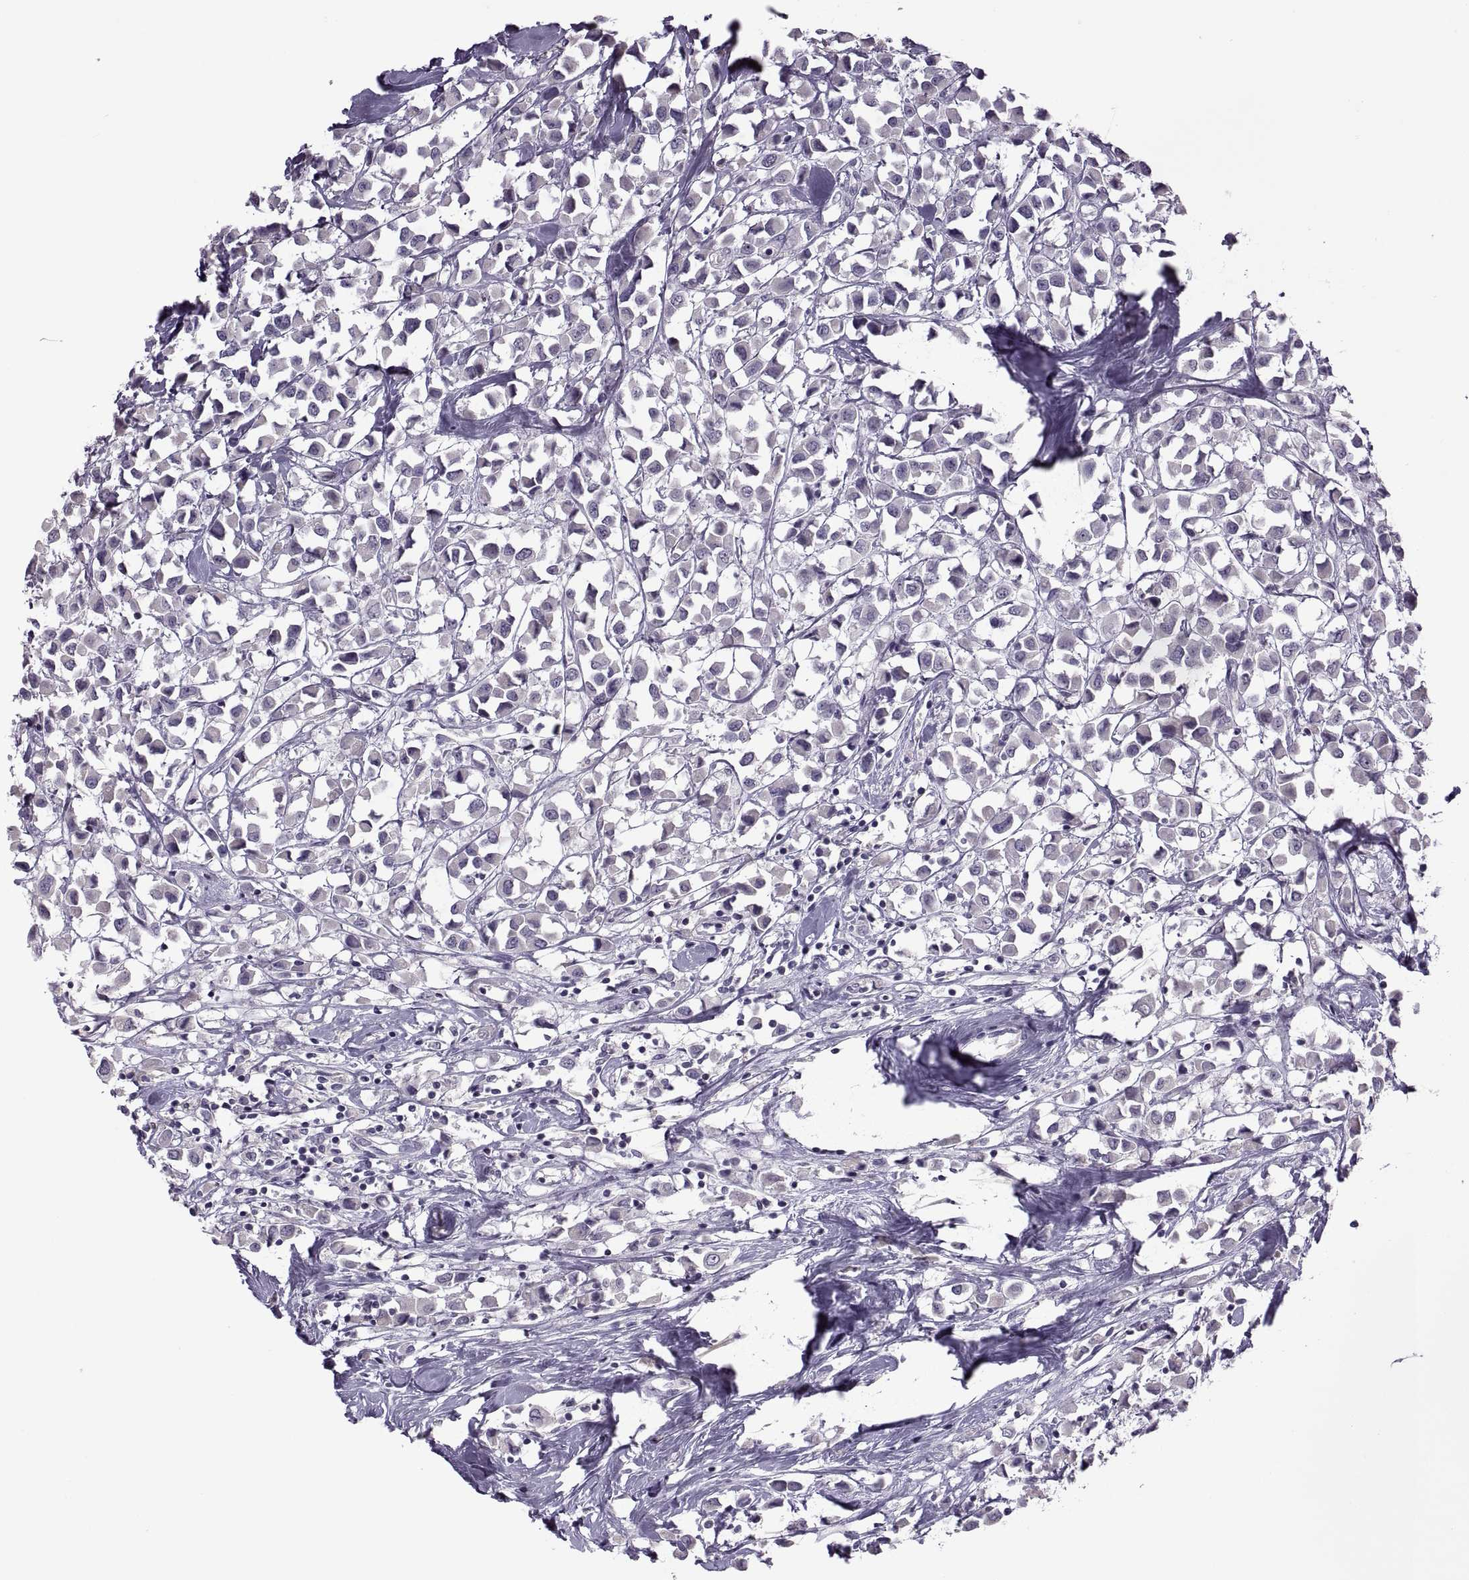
{"staining": {"intensity": "negative", "quantity": "none", "location": "none"}, "tissue": "breast cancer", "cell_type": "Tumor cells", "image_type": "cancer", "snomed": [{"axis": "morphology", "description": "Duct carcinoma"}, {"axis": "topography", "description": "Breast"}], "caption": "This image is of breast cancer stained with IHC to label a protein in brown with the nuclei are counter-stained blue. There is no expression in tumor cells.", "gene": "RSPH6A", "patient": {"sex": "female", "age": 61}}